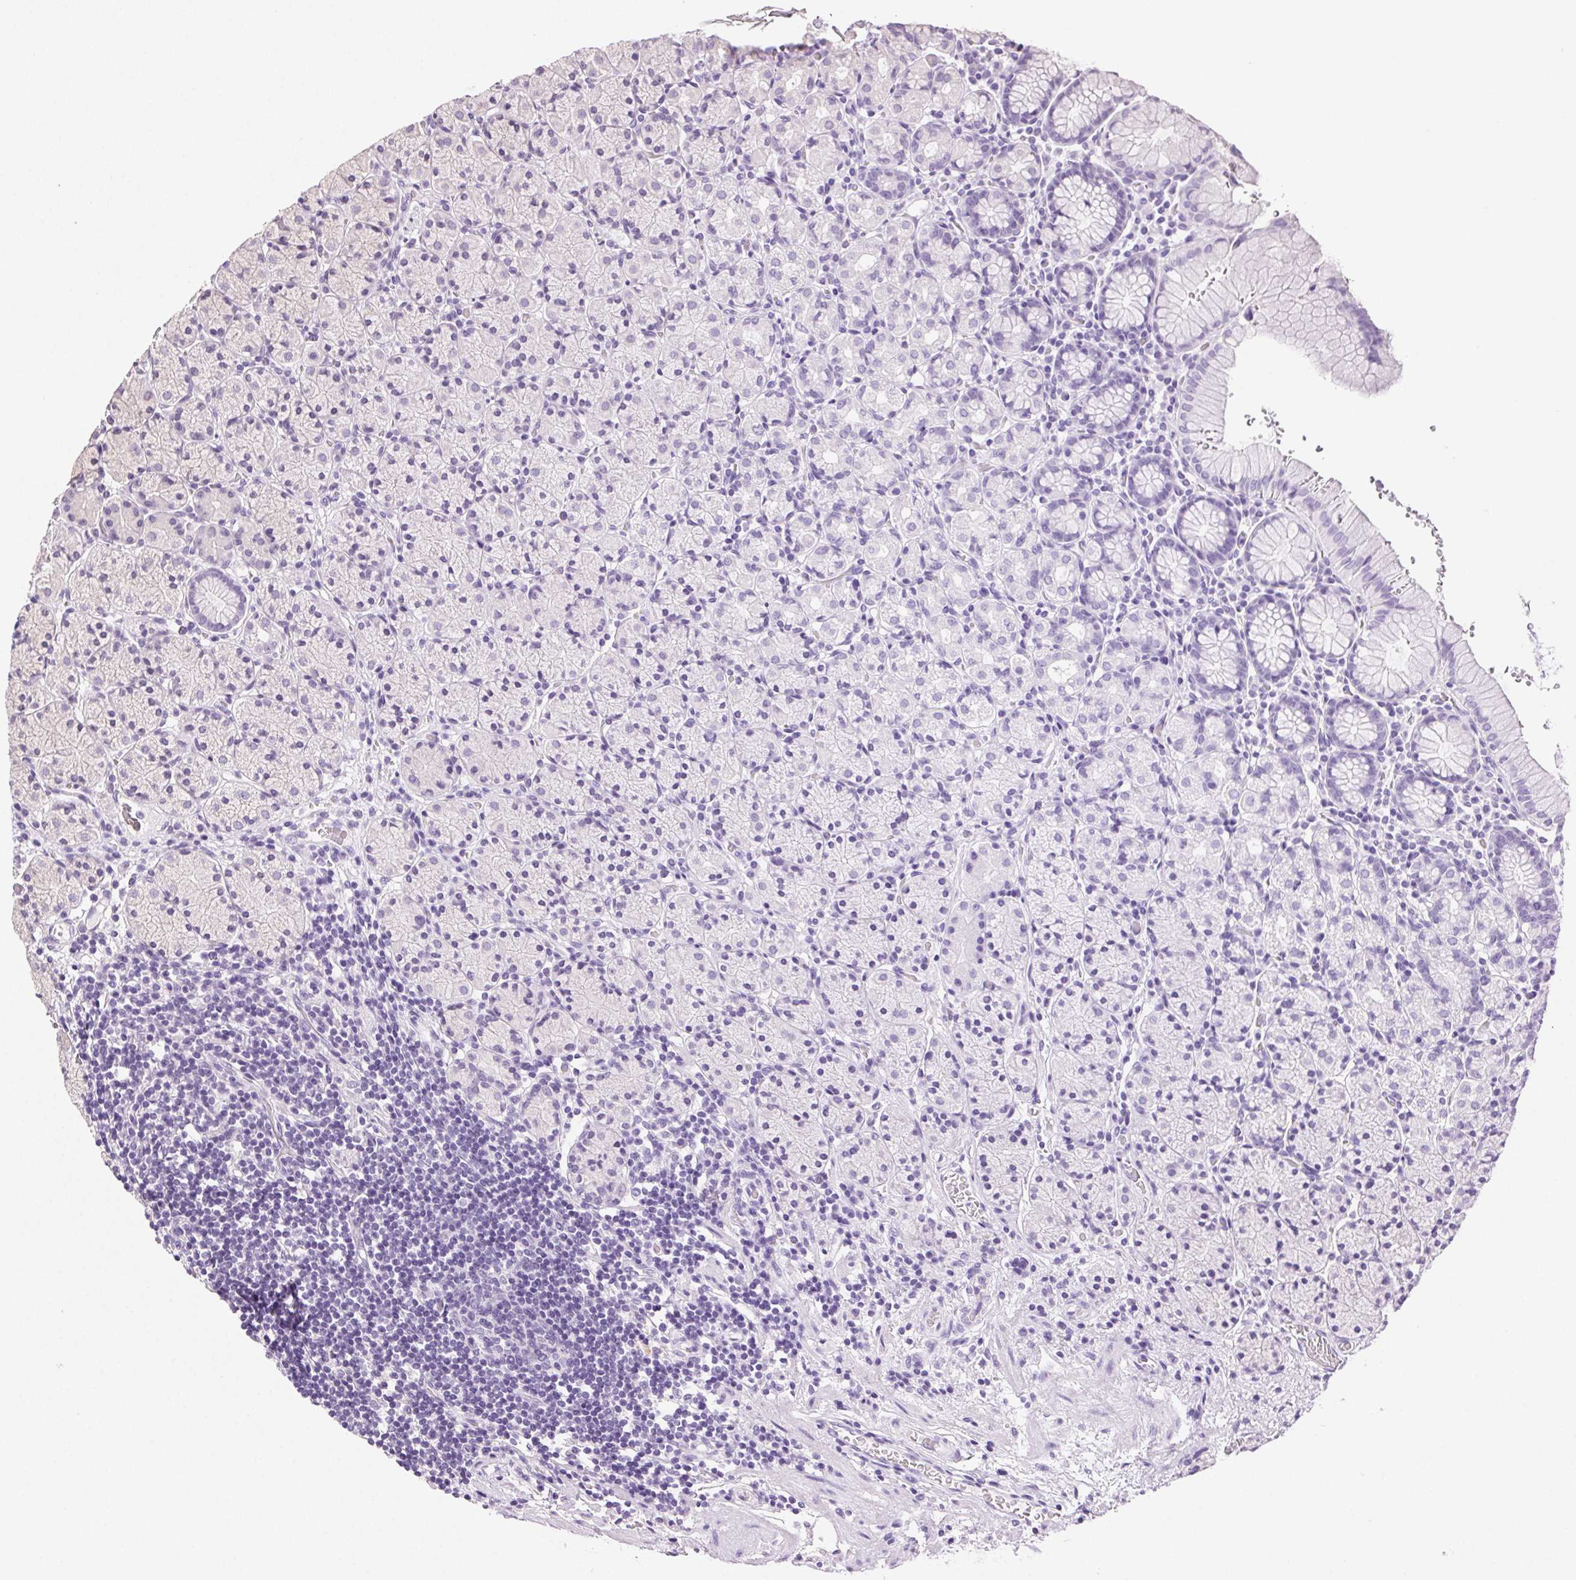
{"staining": {"intensity": "negative", "quantity": "none", "location": "none"}, "tissue": "stomach", "cell_type": "Glandular cells", "image_type": "normal", "snomed": [{"axis": "morphology", "description": "Normal tissue, NOS"}, {"axis": "topography", "description": "Stomach, upper"}, {"axis": "topography", "description": "Stomach"}], "caption": "Immunohistochemistry (IHC) of normal human stomach exhibits no positivity in glandular cells. (DAB (3,3'-diaminobenzidine) immunohistochemistry visualized using brightfield microscopy, high magnification).", "gene": "CLDN10", "patient": {"sex": "male", "age": 62}}